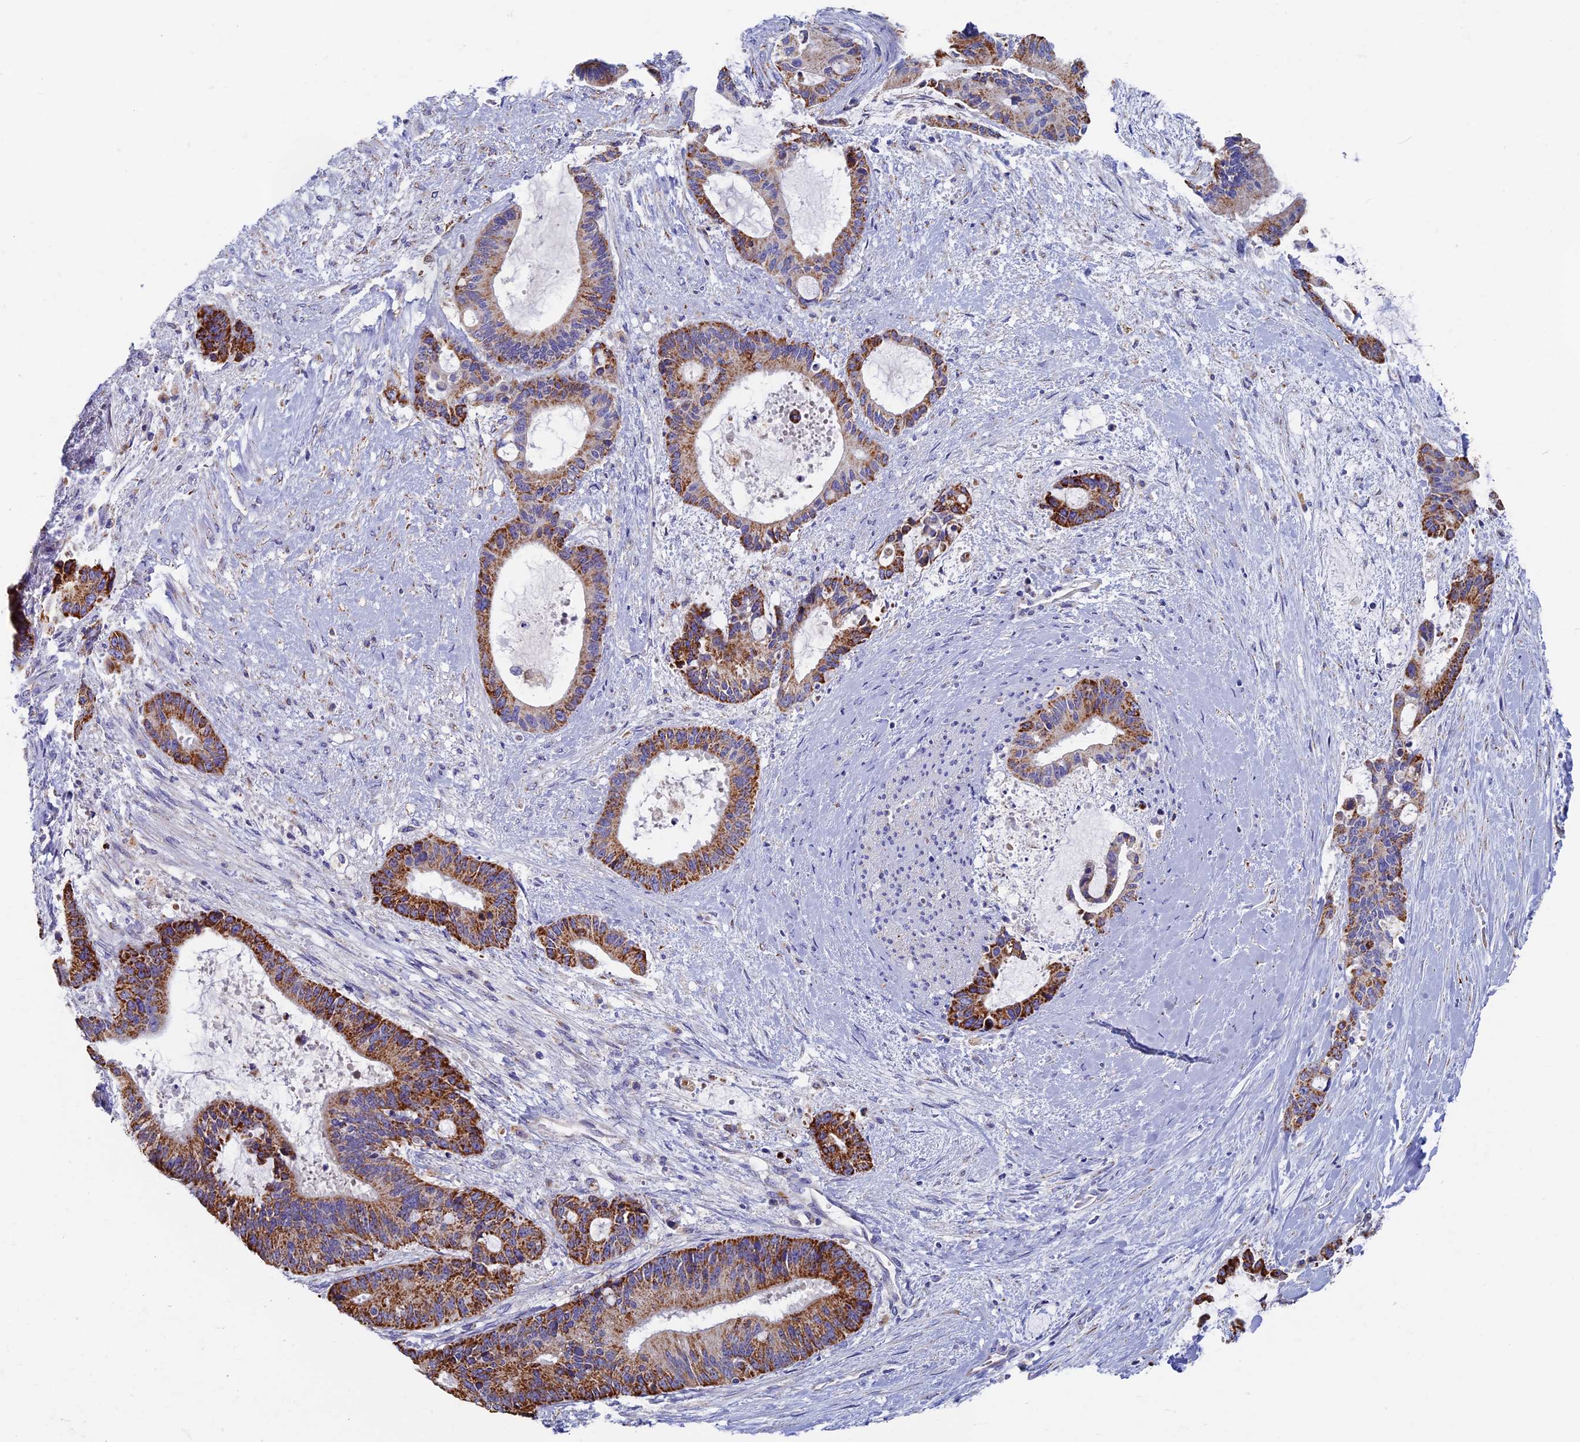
{"staining": {"intensity": "moderate", "quantity": ">75%", "location": "cytoplasmic/membranous"}, "tissue": "liver cancer", "cell_type": "Tumor cells", "image_type": "cancer", "snomed": [{"axis": "morphology", "description": "Normal tissue, NOS"}, {"axis": "morphology", "description": "Cholangiocarcinoma"}, {"axis": "topography", "description": "Liver"}, {"axis": "topography", "description": "Peripheral nerve tissue"}], "caption": "This image reveals IHC staining of liver cancer (cholangiocarcinoma), with medium moderate cytoplasmic/membranous positivity in approximately >75% of tumor cells.", "gene": "OAT", "patient": {"sex": "female", "age": 73}}